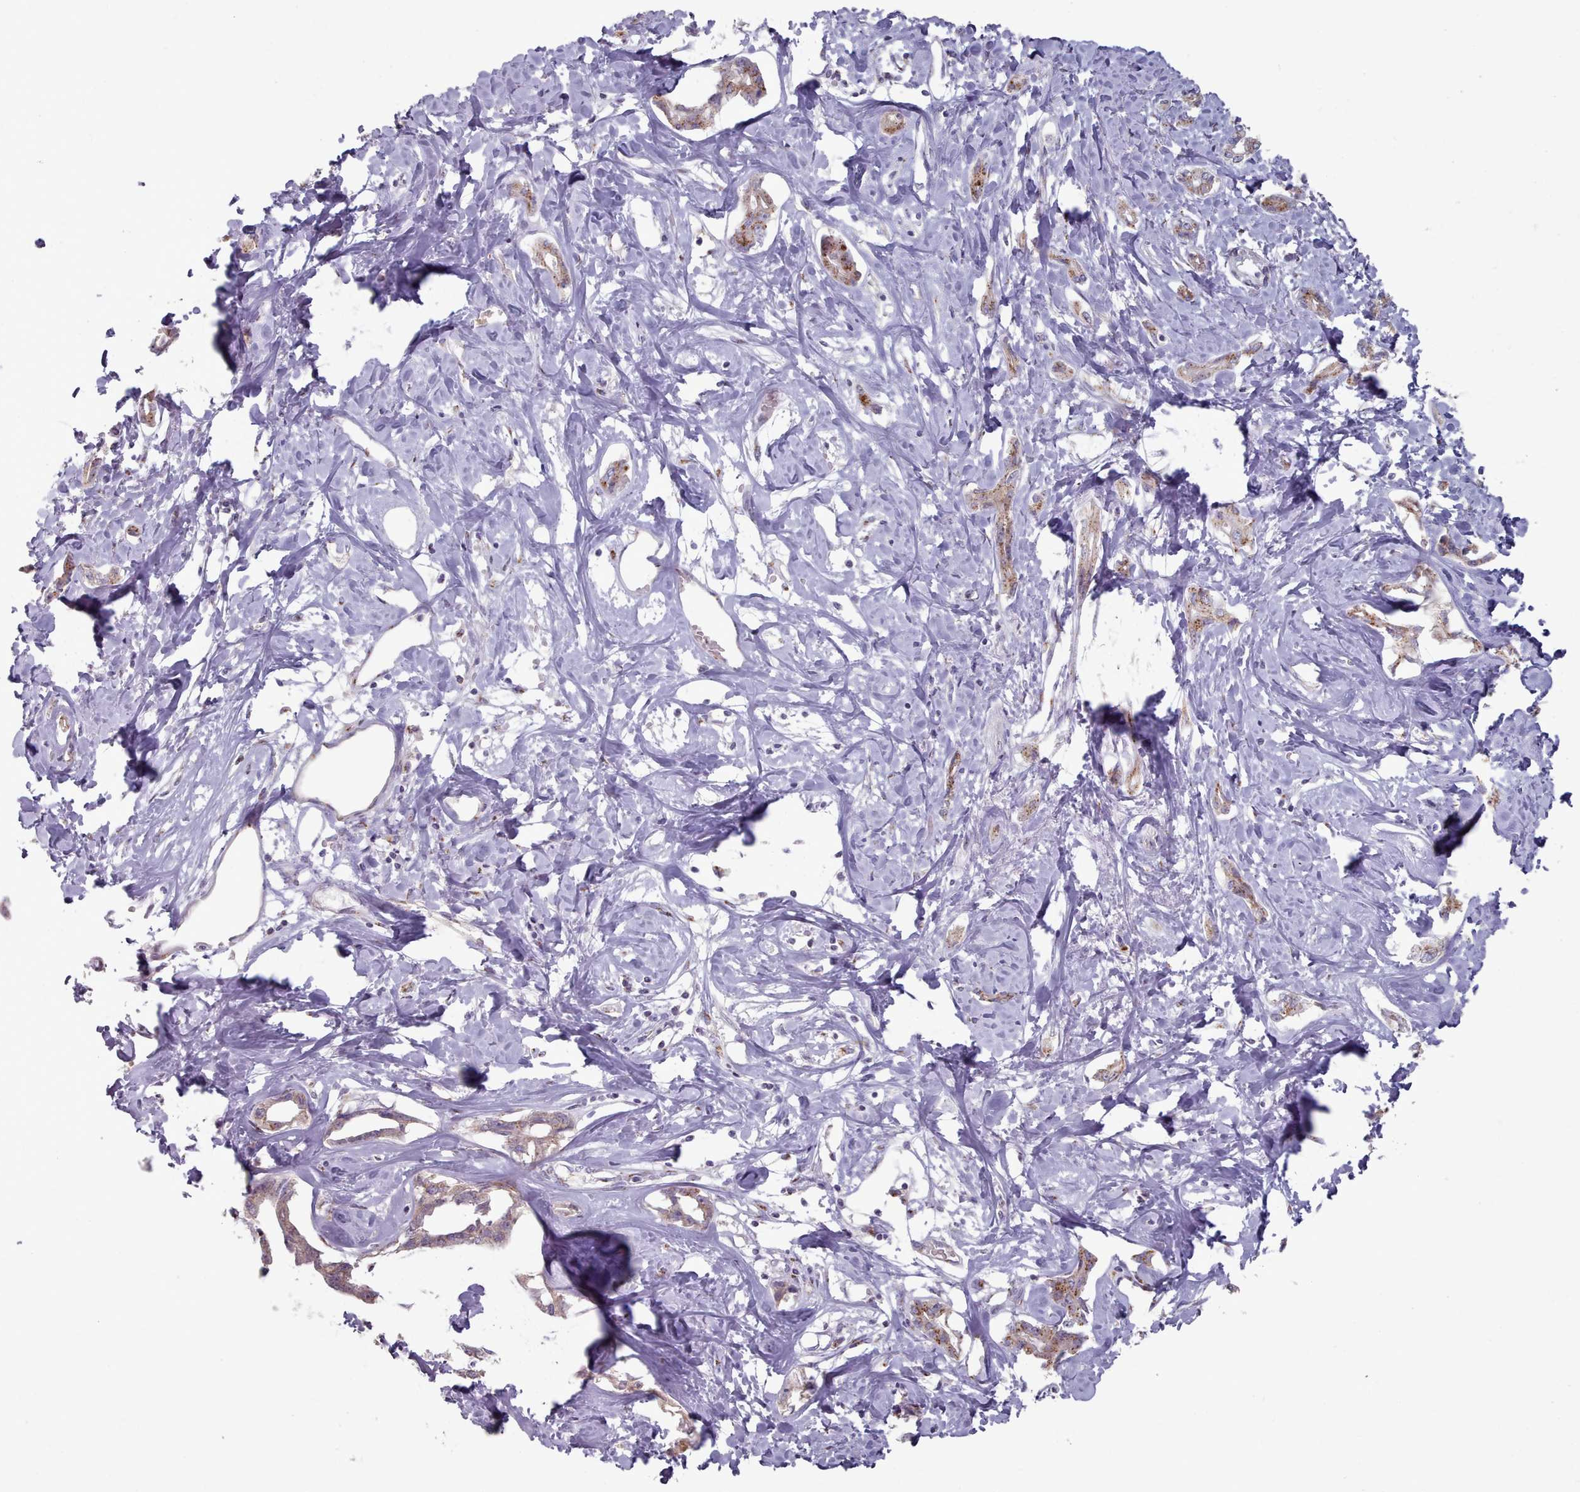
{"staining": {"intensity": "moderate", "quantity": ">75%", "location": "cytoplasmic/membranous"}, "tissue": "liver cancer", "cell_type": "Tumor cells", "image_type": "cancer", "snomed": [{"axis": "morphology", "description": "Cholangiocarcinoma"}, {"axis": "topography", "description": "Liver"}], "caption": "Immunohistochemical staining of liver cholangiocarcinoma exhibits moderate cytoplasmic/membranous protein positivity in approximately >75% of tumor cells.", "gene": "MAN1B1", "patient": {"sex": "male", "age": 59}}